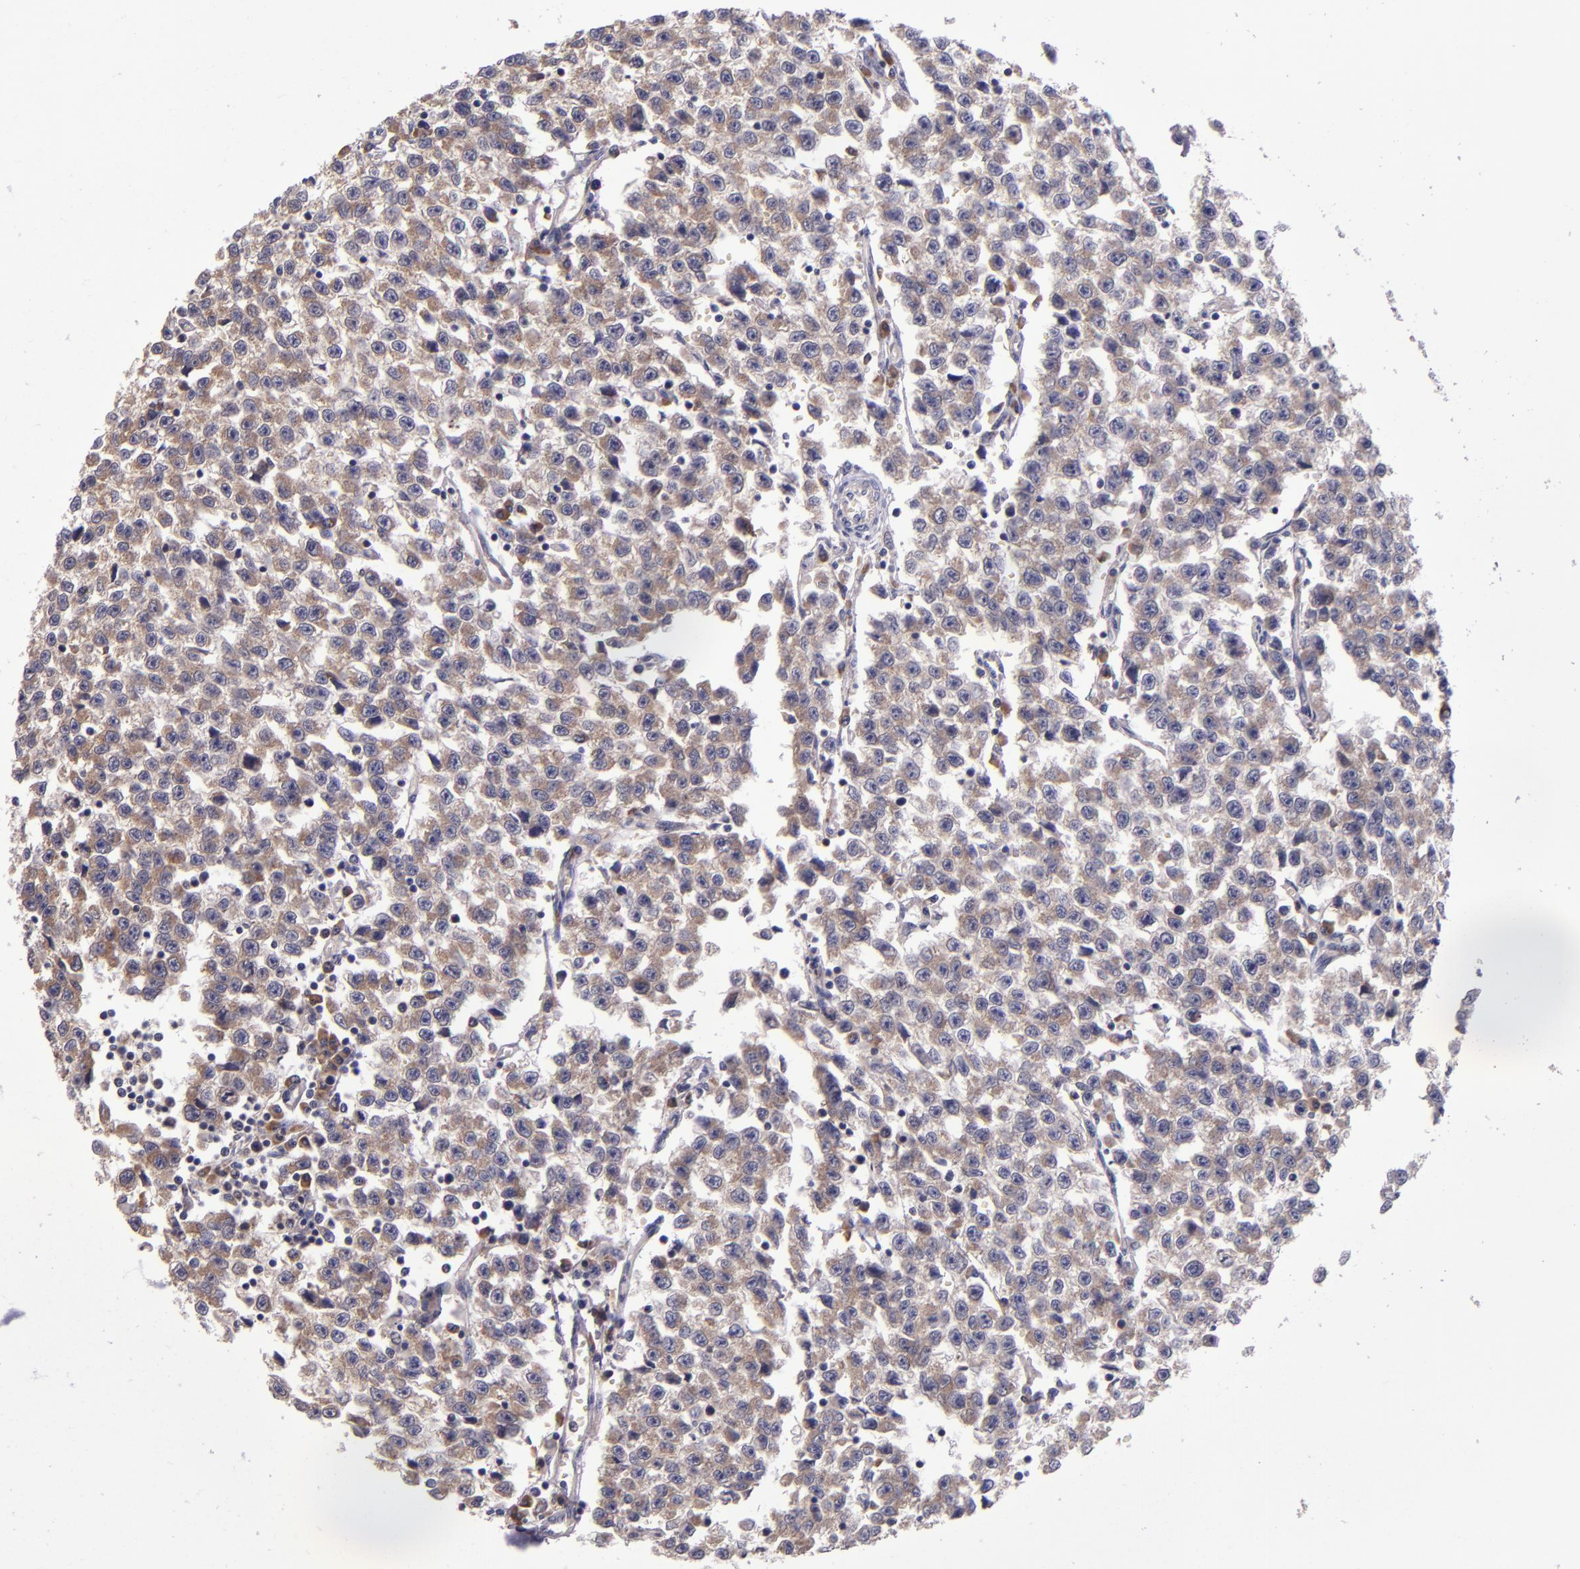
{"staining": {"intensity": "moderate", "quantity": ">75%", "location": "cytoplasmic/membranous"}, "tissue": "testis cancer", "cell_type": "Tumor cells", "image_type": "cancer", "snomed": [{"axis": "morphology", "description": "Seminoma, NOS"}, {"axis": "topography", "description": "Testis"}], "caption": "Immunohistochemical staining of human testis cancer (seminoma) exhibits moderate cytoplasmic/membranous protein staining in about >75% of tumor cells. Nuclei are stained in blue.", "gene": "EIF4ENIF1", "patient": {"sex": "male", "age": 35}}